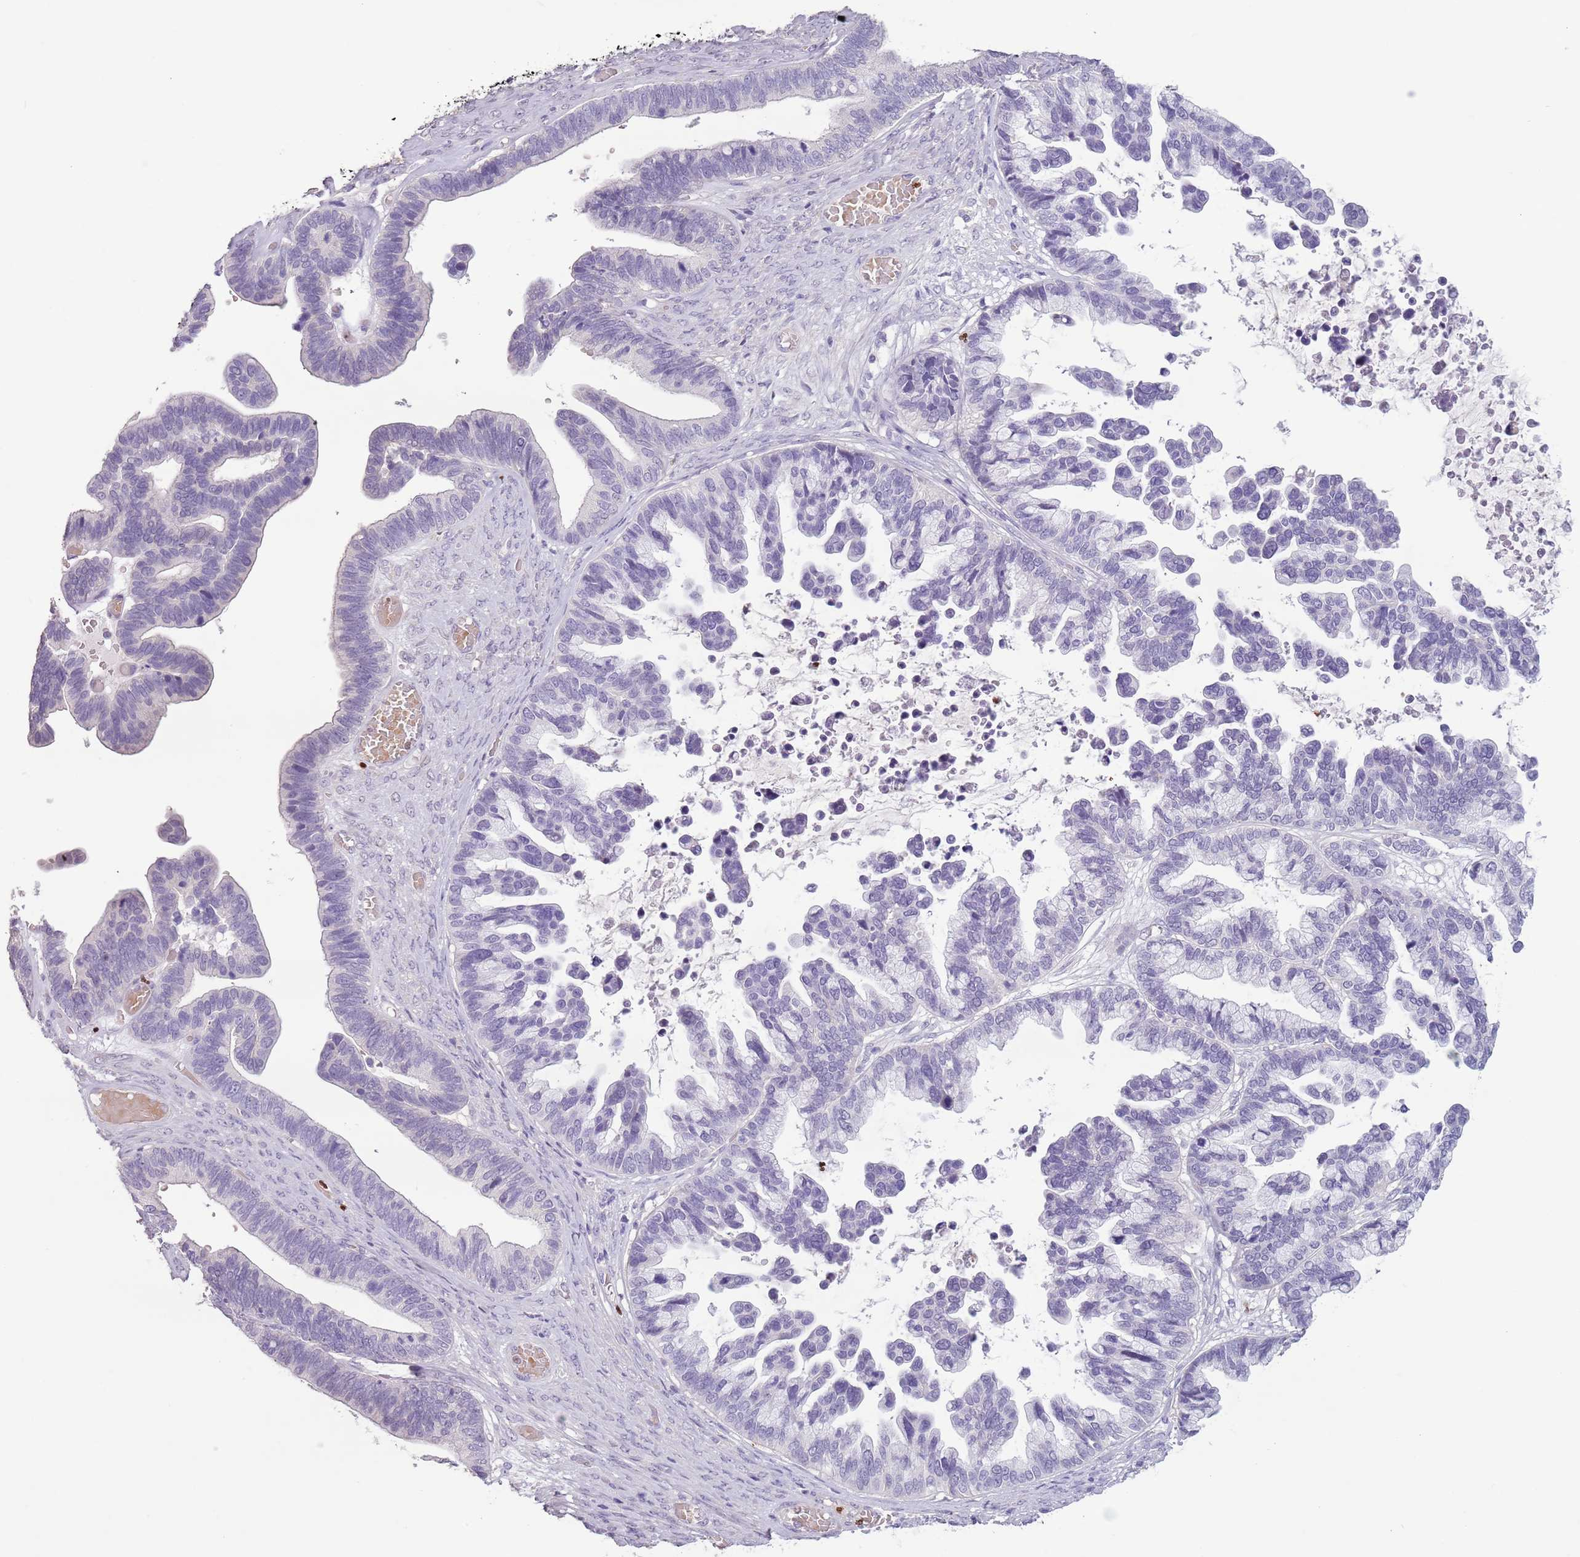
{"staining": {"intensity": "negative", "quantity": "none", "location": "none"}, "tissue": "ovarian cancer", "cell_type": "Tumor cells", "image_type": "cancer", "snomed": [{"axis": "morphology", "description": "Cystadenocarcinoma, serous, NOS"}, {"axis": "topography", "description": "Ovary"}], "caption": "IHC histopathology image of ovarian cancer stained for a protein (brown), which exhibits no staining in tumor cells.", "gene": "CELF6", "patient": {"sex": "female", "age": 56}}